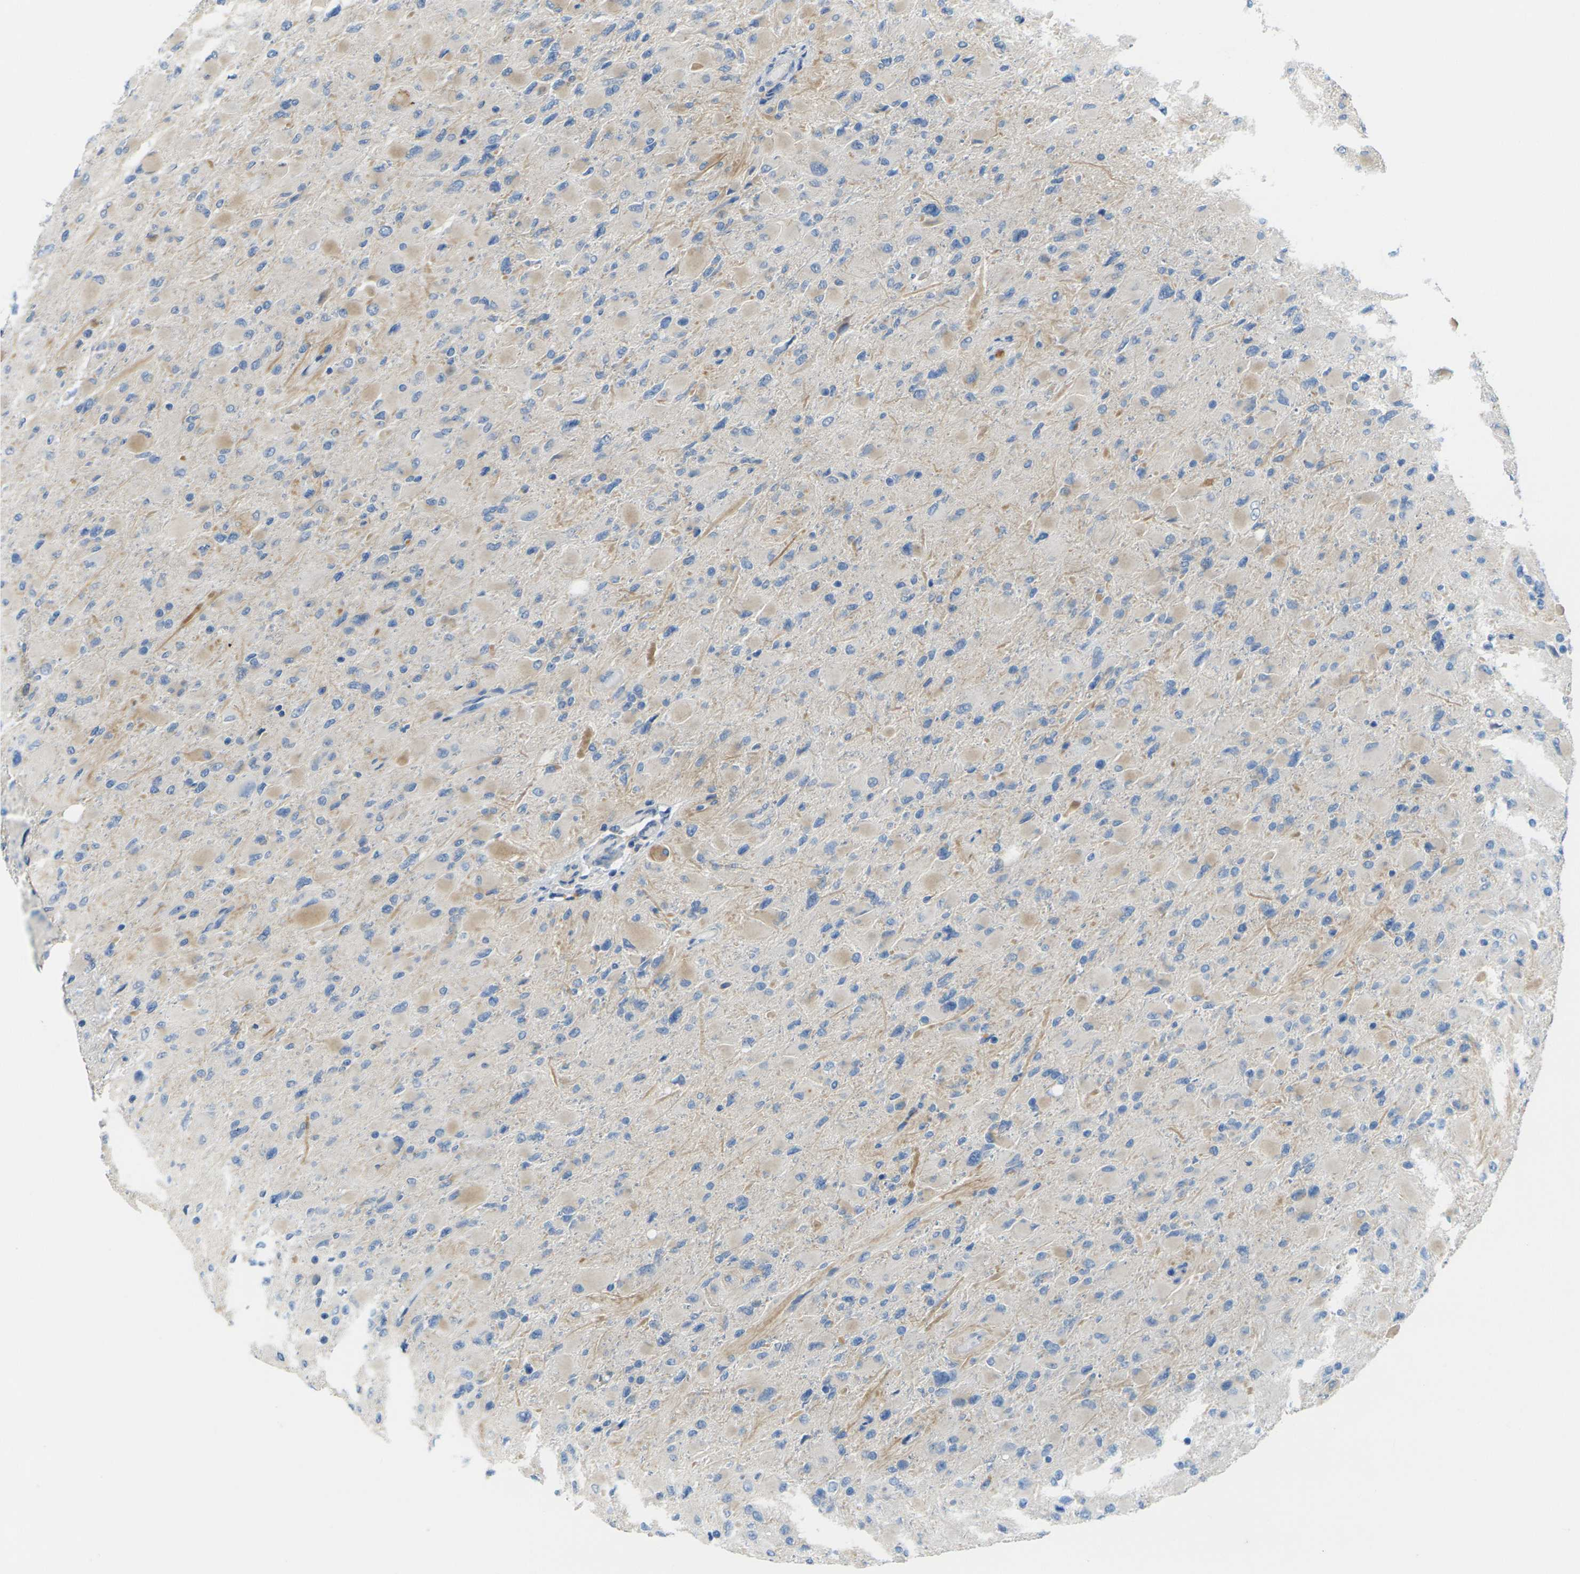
{"staining": {"intensity": "weak", "quantity": "25%-75%", "location": "cytoplasmic/membranous"}, "tissue": "glioma", "cell_type": "Tumor cells", "image_type": "cancer", "snomed": [{"axis": "morphology", "description": "Glioma, malignant, High grade"}, {"axis": "topography", "description": "Cerebral cortex"}], "caption": "This is an image of immunohistochemistry (IHC) staining of glioma, which shows weak expression in the cytoplasmic/membranous of tumor cells.", "gene": "CYP2C8", "patient": {"sex": "female", "age": 36}}